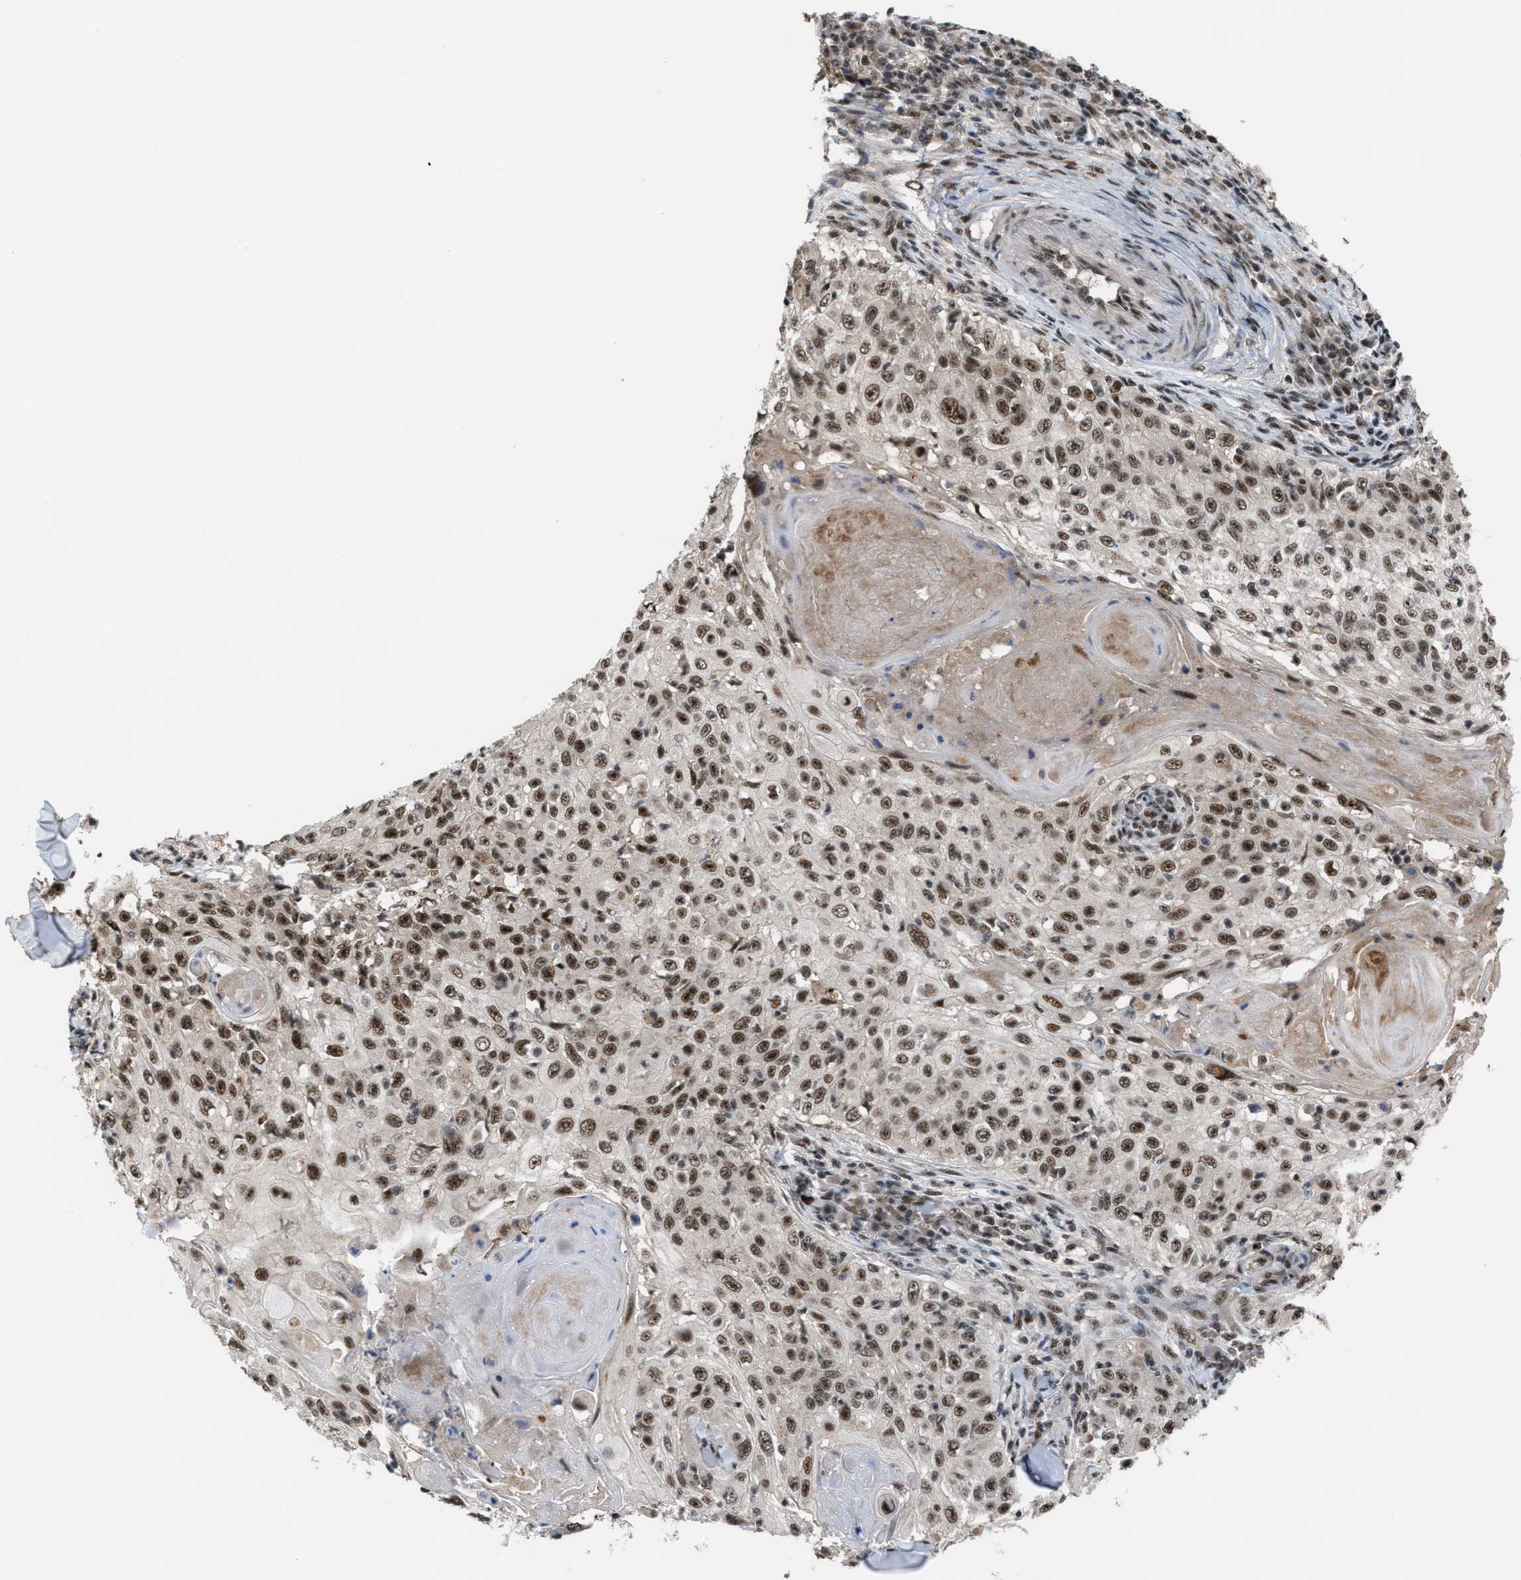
{"staining": {"intensity": "strong", "quantity": ">75%", "location": "nuclear"}, "tissue": "skin cancer", "cell_type": "Tumor cells", "image_type": "cancer", "snomed": [{"axis": "morphology", "description": "Squamous cell carcinoma, NOS"}, {"axis": "topography", "description": "Skin"}], "caption": "Strong nuclear protein expression is identified in approximately >75% of tumor cells in skin cancer (squamous cell carcinoma). The protein of interest is stained brown, and the nuclei are stained in blue (DAB IHC with brightfield microscopy, high magnification).", "gene": "PRPF4", "patient": {"sex": "male", "age": 86}}